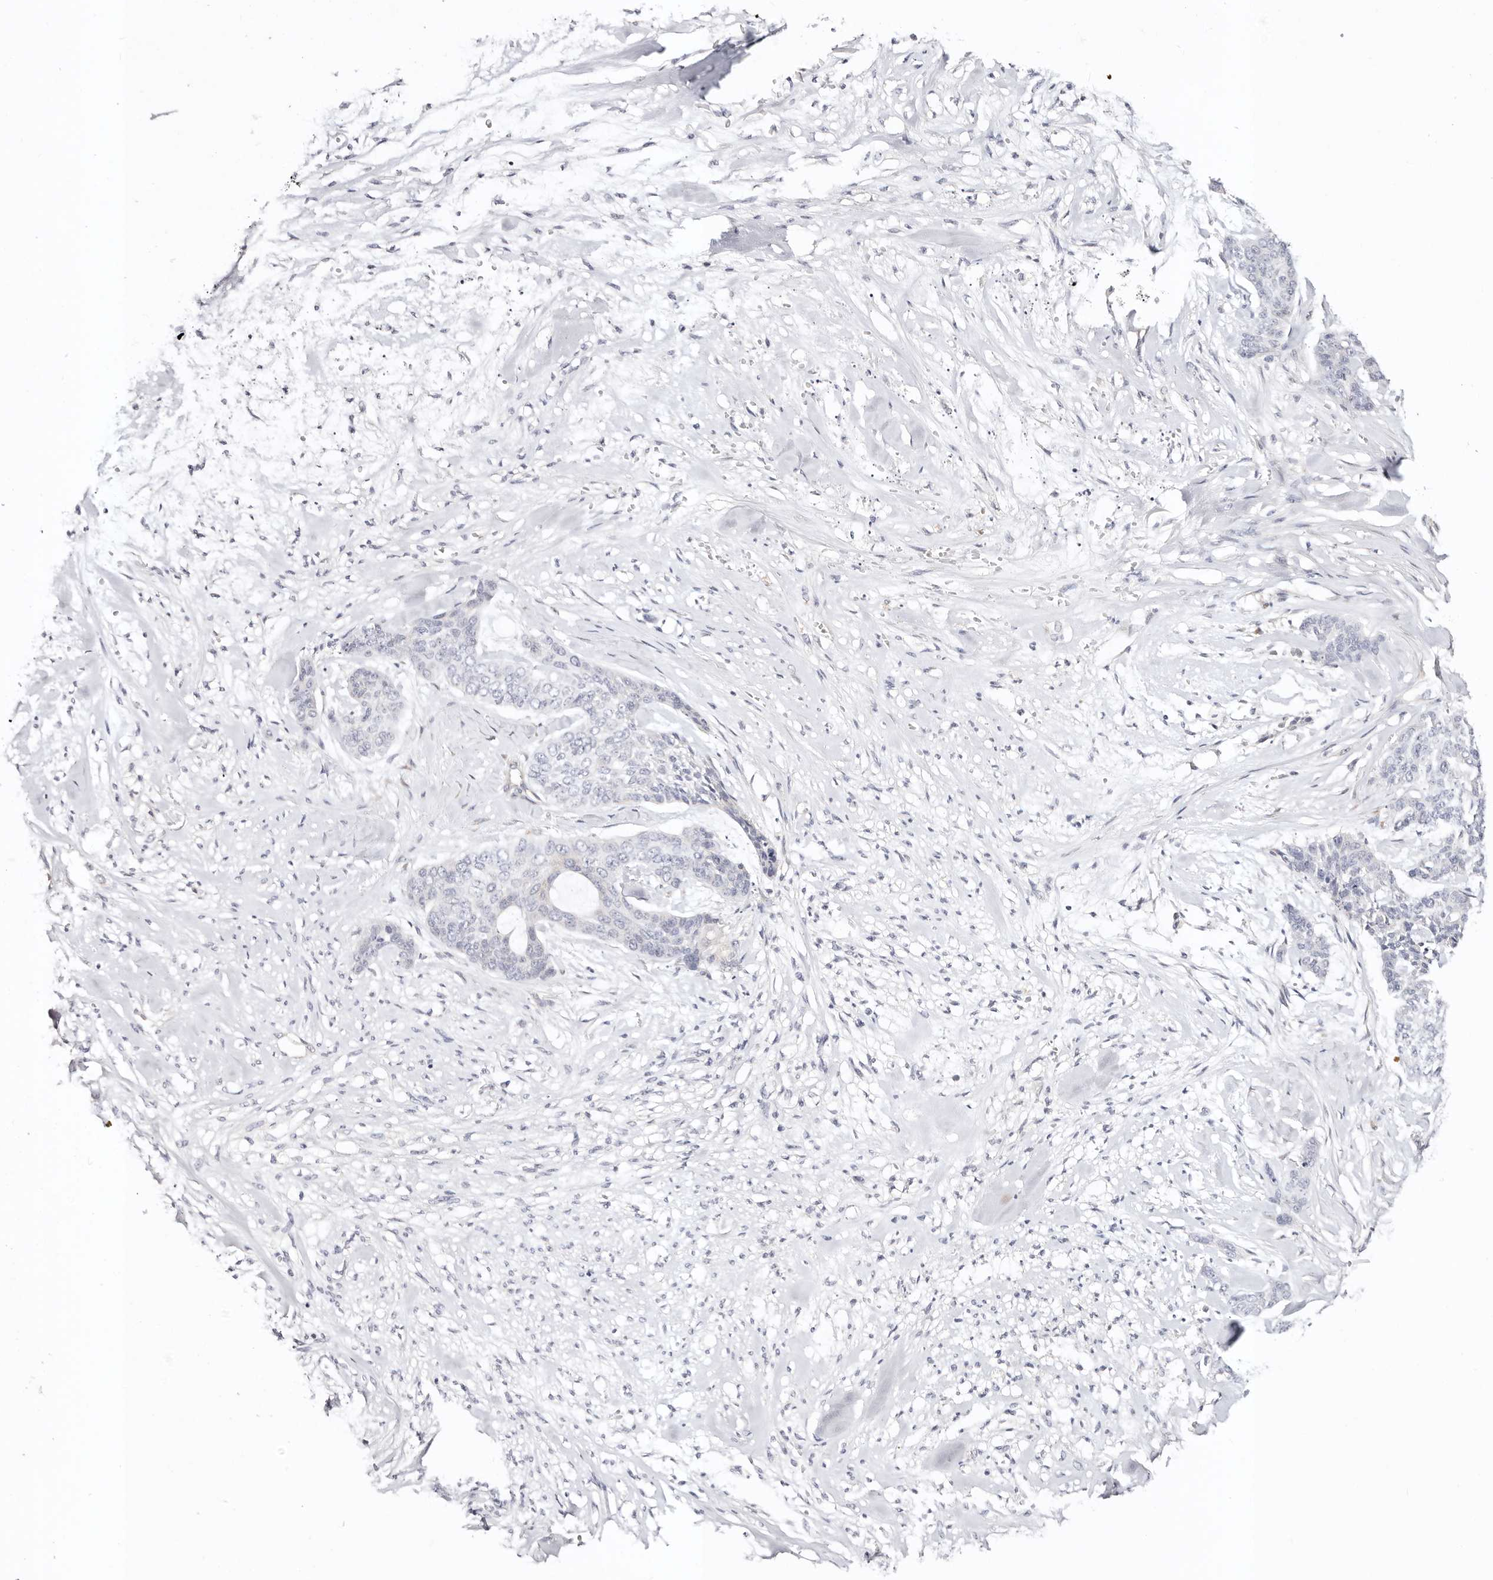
{"staining": {"intensity": "negative", "quantity": "none", "location": "none"}, "tissue": "skin cancer", "cell_type": "Tumor cells", "image_type": "cancer", "snomed": [{"axis": "morphology", "description": "Basal cell carcinoma"}, {"axis": "topography", "description": "Skin"}], "caption": "Tumor cells are negative for brown protein staining in skin cancer (basal cell carcinoma).", "gene": "DNASE1", "patient": {"sex": "female", "age": 64}}